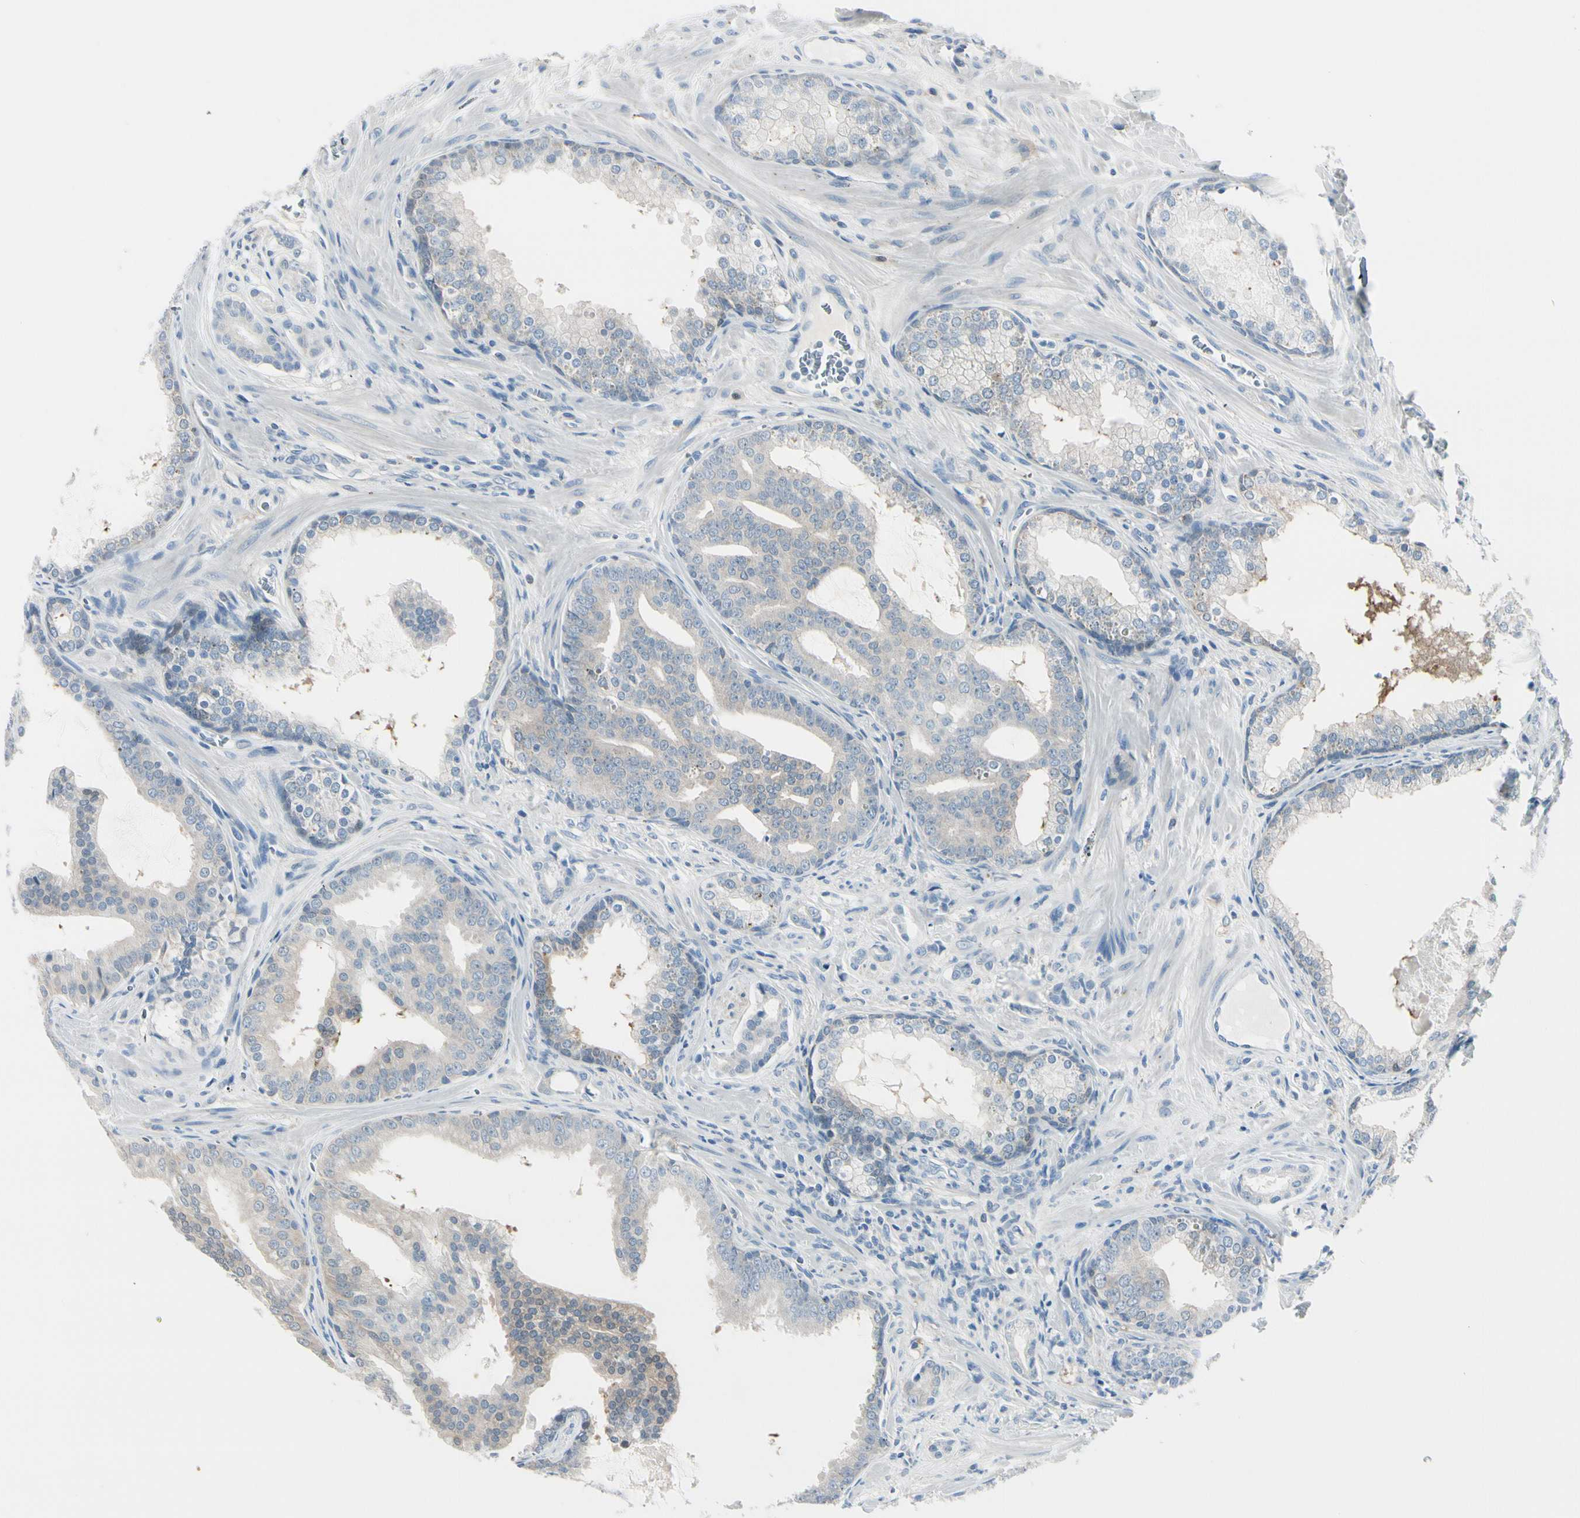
{"staining": {"intensity": "weak", "quantity": "<25%", "location": "cytoplasmic/membranous"}, "tissue": "prostate cancer", "cell_type": "Tumor cells", "image_type": "cancer", "snomed": [{"axis": "morphology", "description": "Adenocarcinoma, Low grade"}, {"axis": "topography", "description": "Prostate"}], "caption": "Immunohistochemistry (IHC) of prostate low-grade adenocarcinoma displays no staining in tumor cells.", "gene": "PEBP1", "patient": {"sex": "male", "age": 58}}